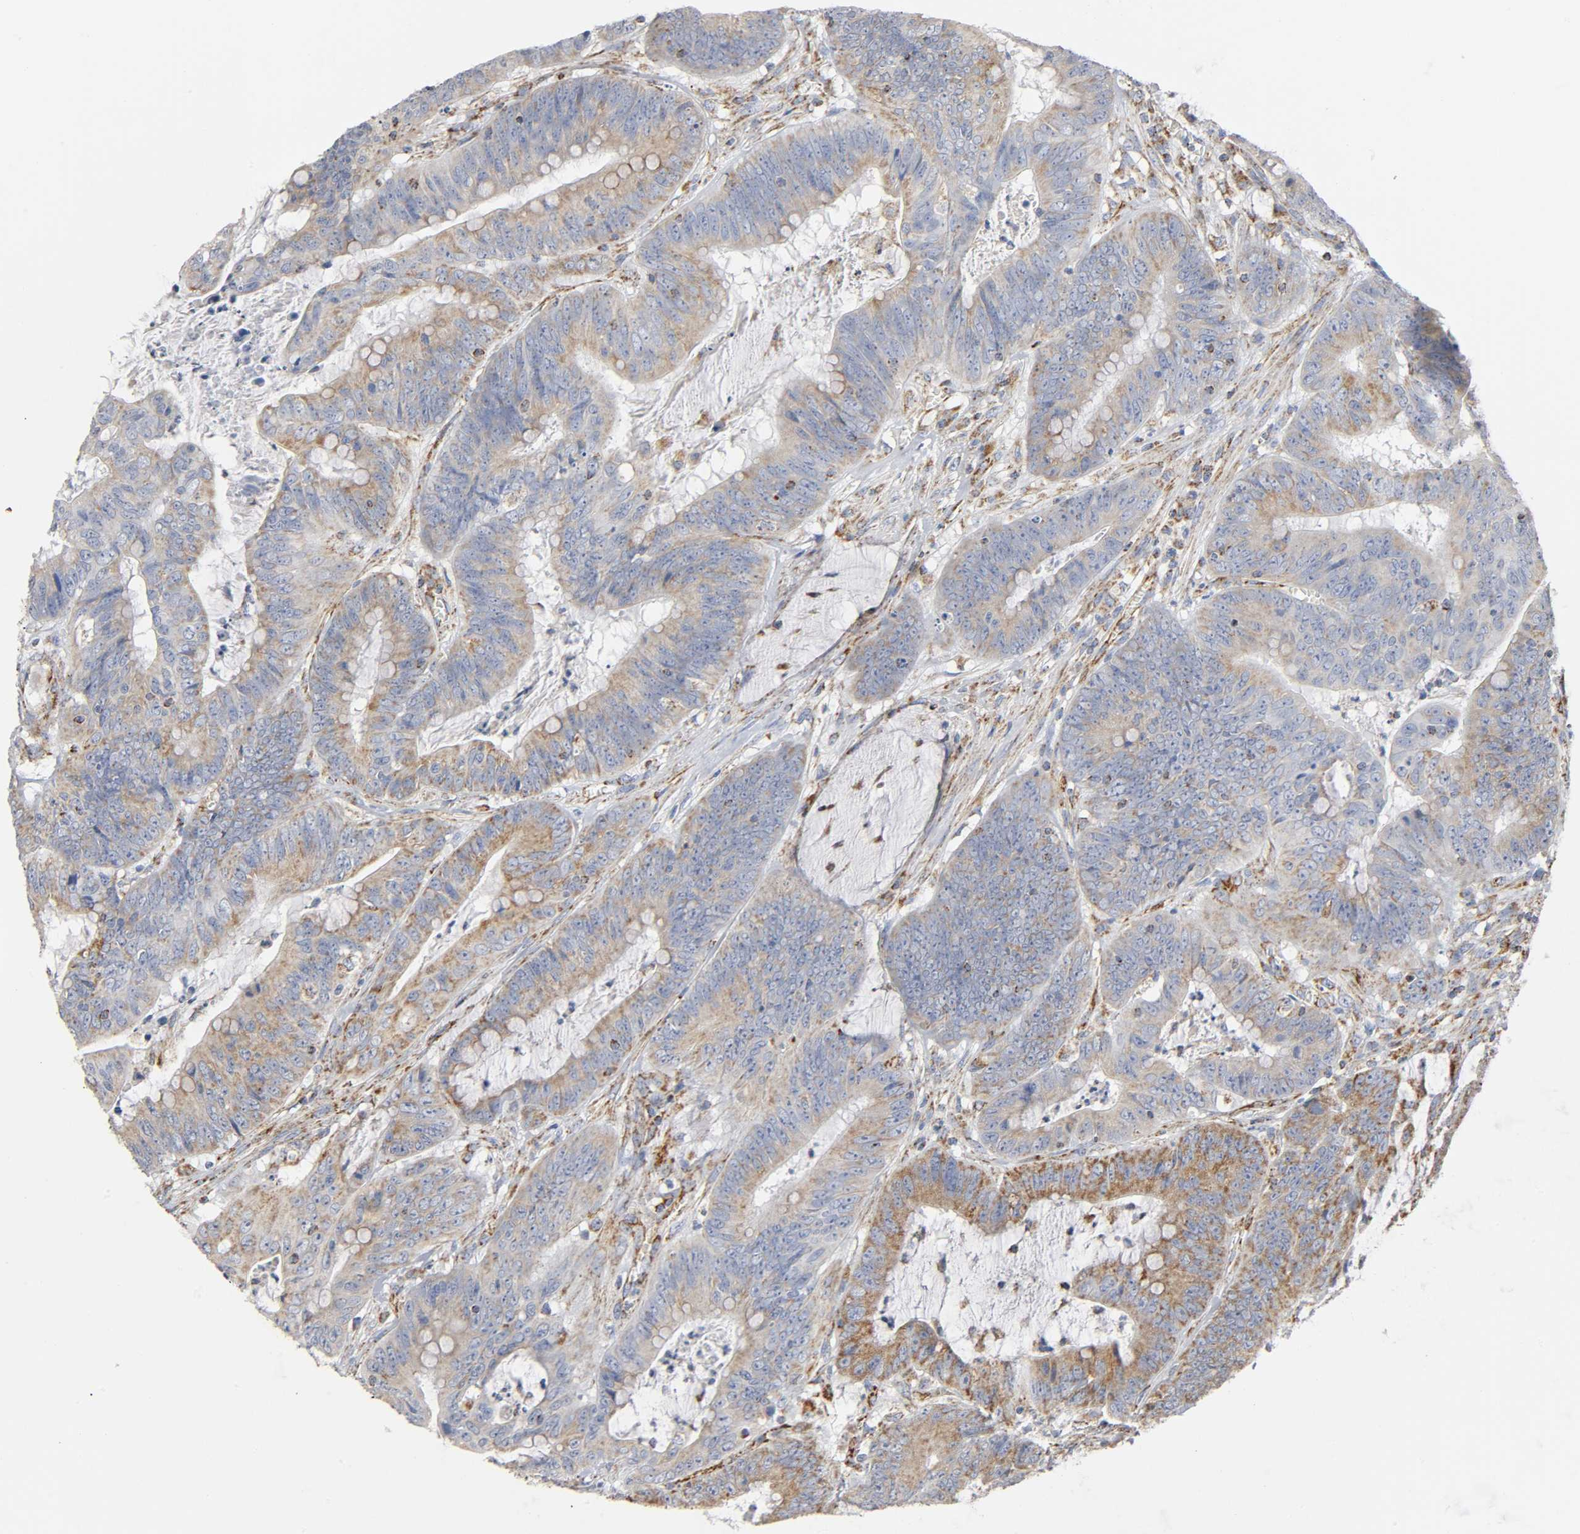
{"staining": {"intensity": "moderate", "quantity": ">75%", "location": "cytoplasmic/membranous"}, "tissue": "colorectal cancer", "cell_type": "Tumor cells", "image_type": "cancer", "snomed": [{"axis": "morphology", "description": "Adenocarcinoma, NOS"}, {"axis": "topography", "description": "Colon"}], "caption": "Immunohistochemistry (IHC) of colorectal adenocarcinoma displays medium levels of moderate cytoplasmic/membranous positivity in approximately >75% of tumor cells.", "gene": "BAK1", "patient": {"sex": "male", "age": 45}}